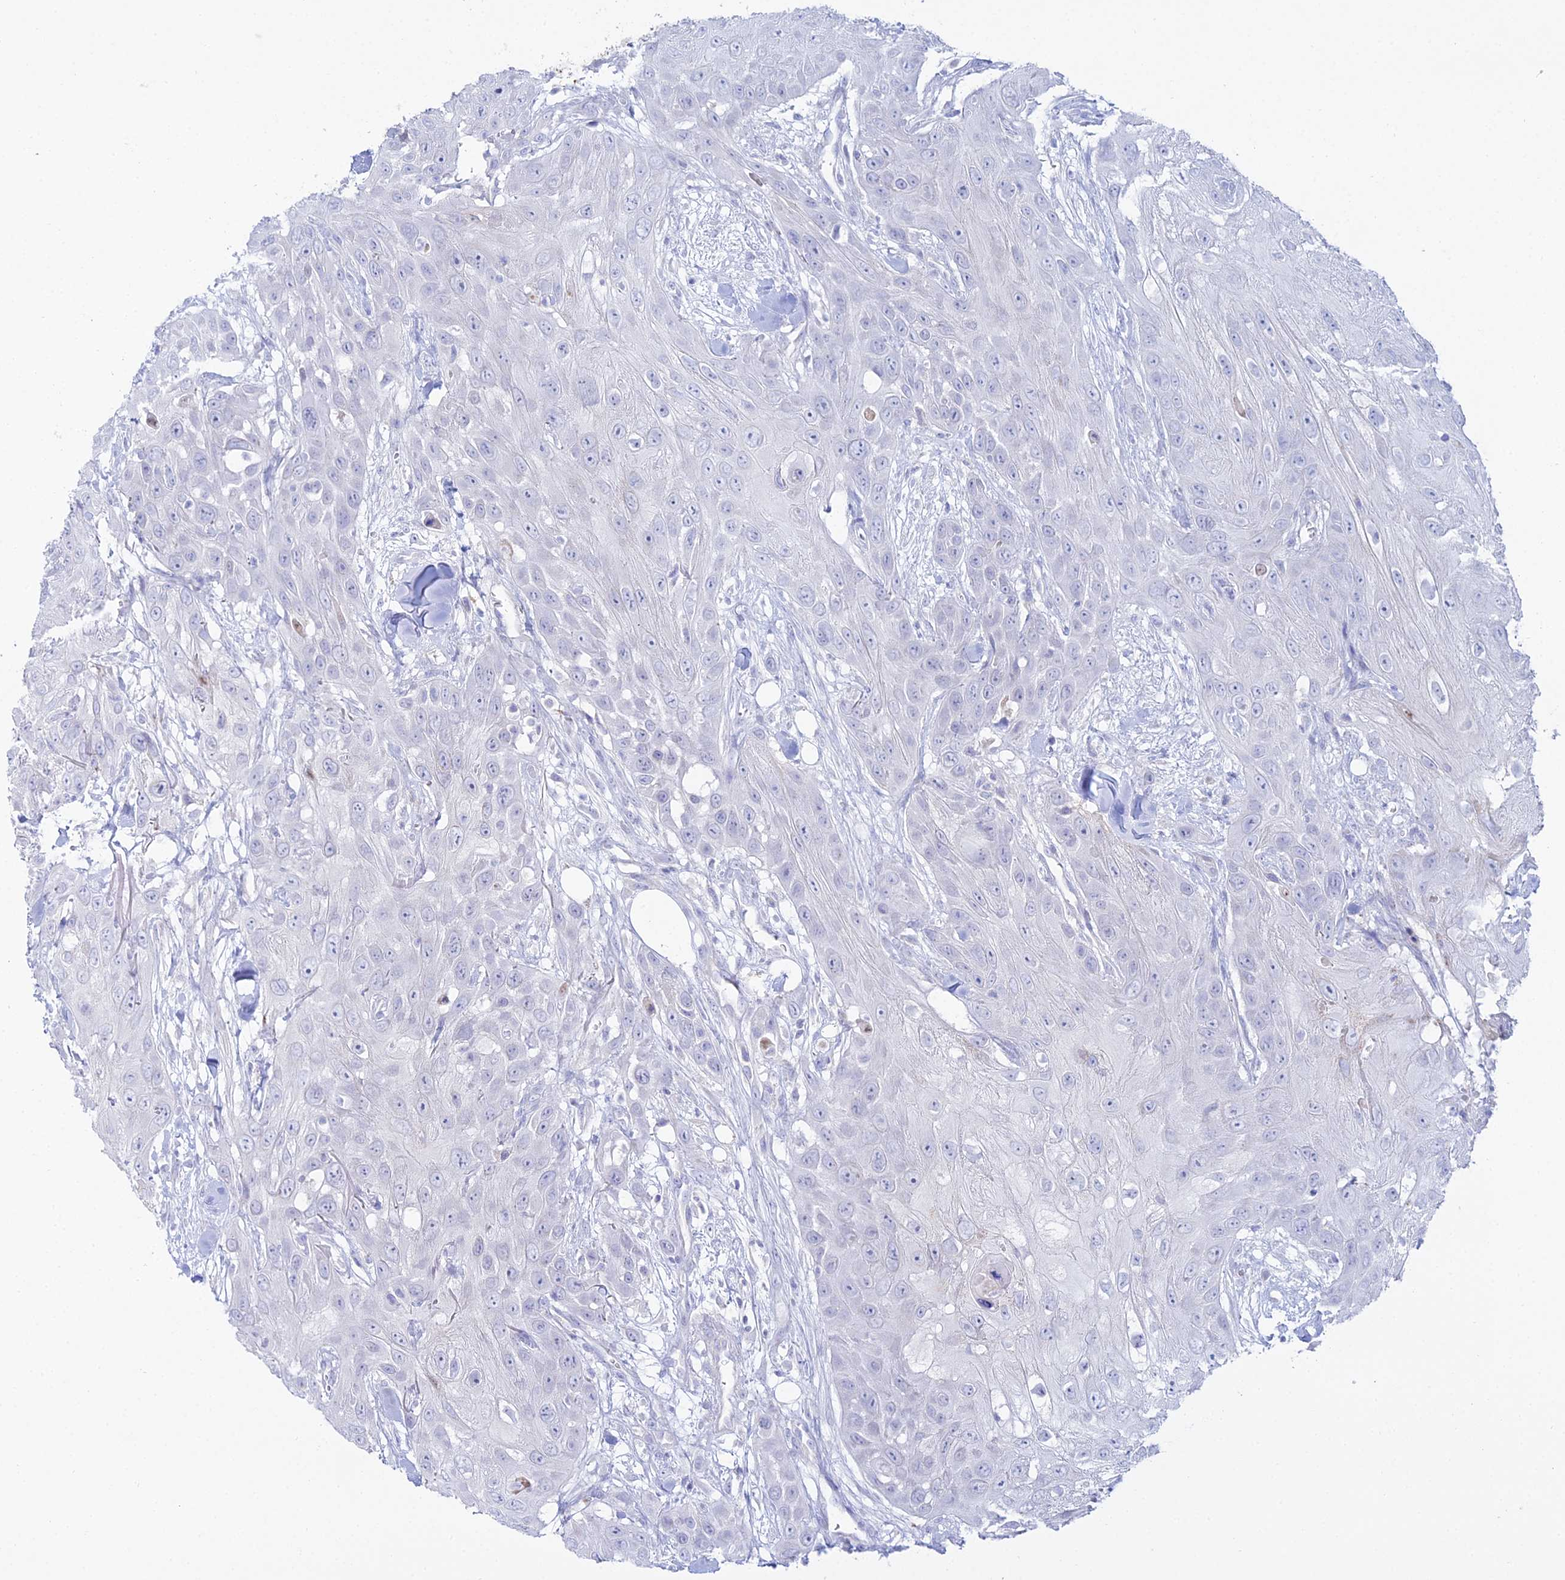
{"staining": {"intensity": "negative", "quantity": "none", "location": "none"}, "tissue": "head and neck cancer", "cell_type": "Tumor cells", "image_type": "cancer", "snomed": [{"axis": "morphology", "description": "Squamous cell carcinoma, NOS"}, {"axis": "topography", "description": "Head-Neck"}], "caption": "There is no significant expression in tumor cells of head and neck squamous cell carcinoma. (DAB IHC with hematoxylin counter stain).", "gene": "DHX34", "patient": {"sex": "male", "age": 81}}